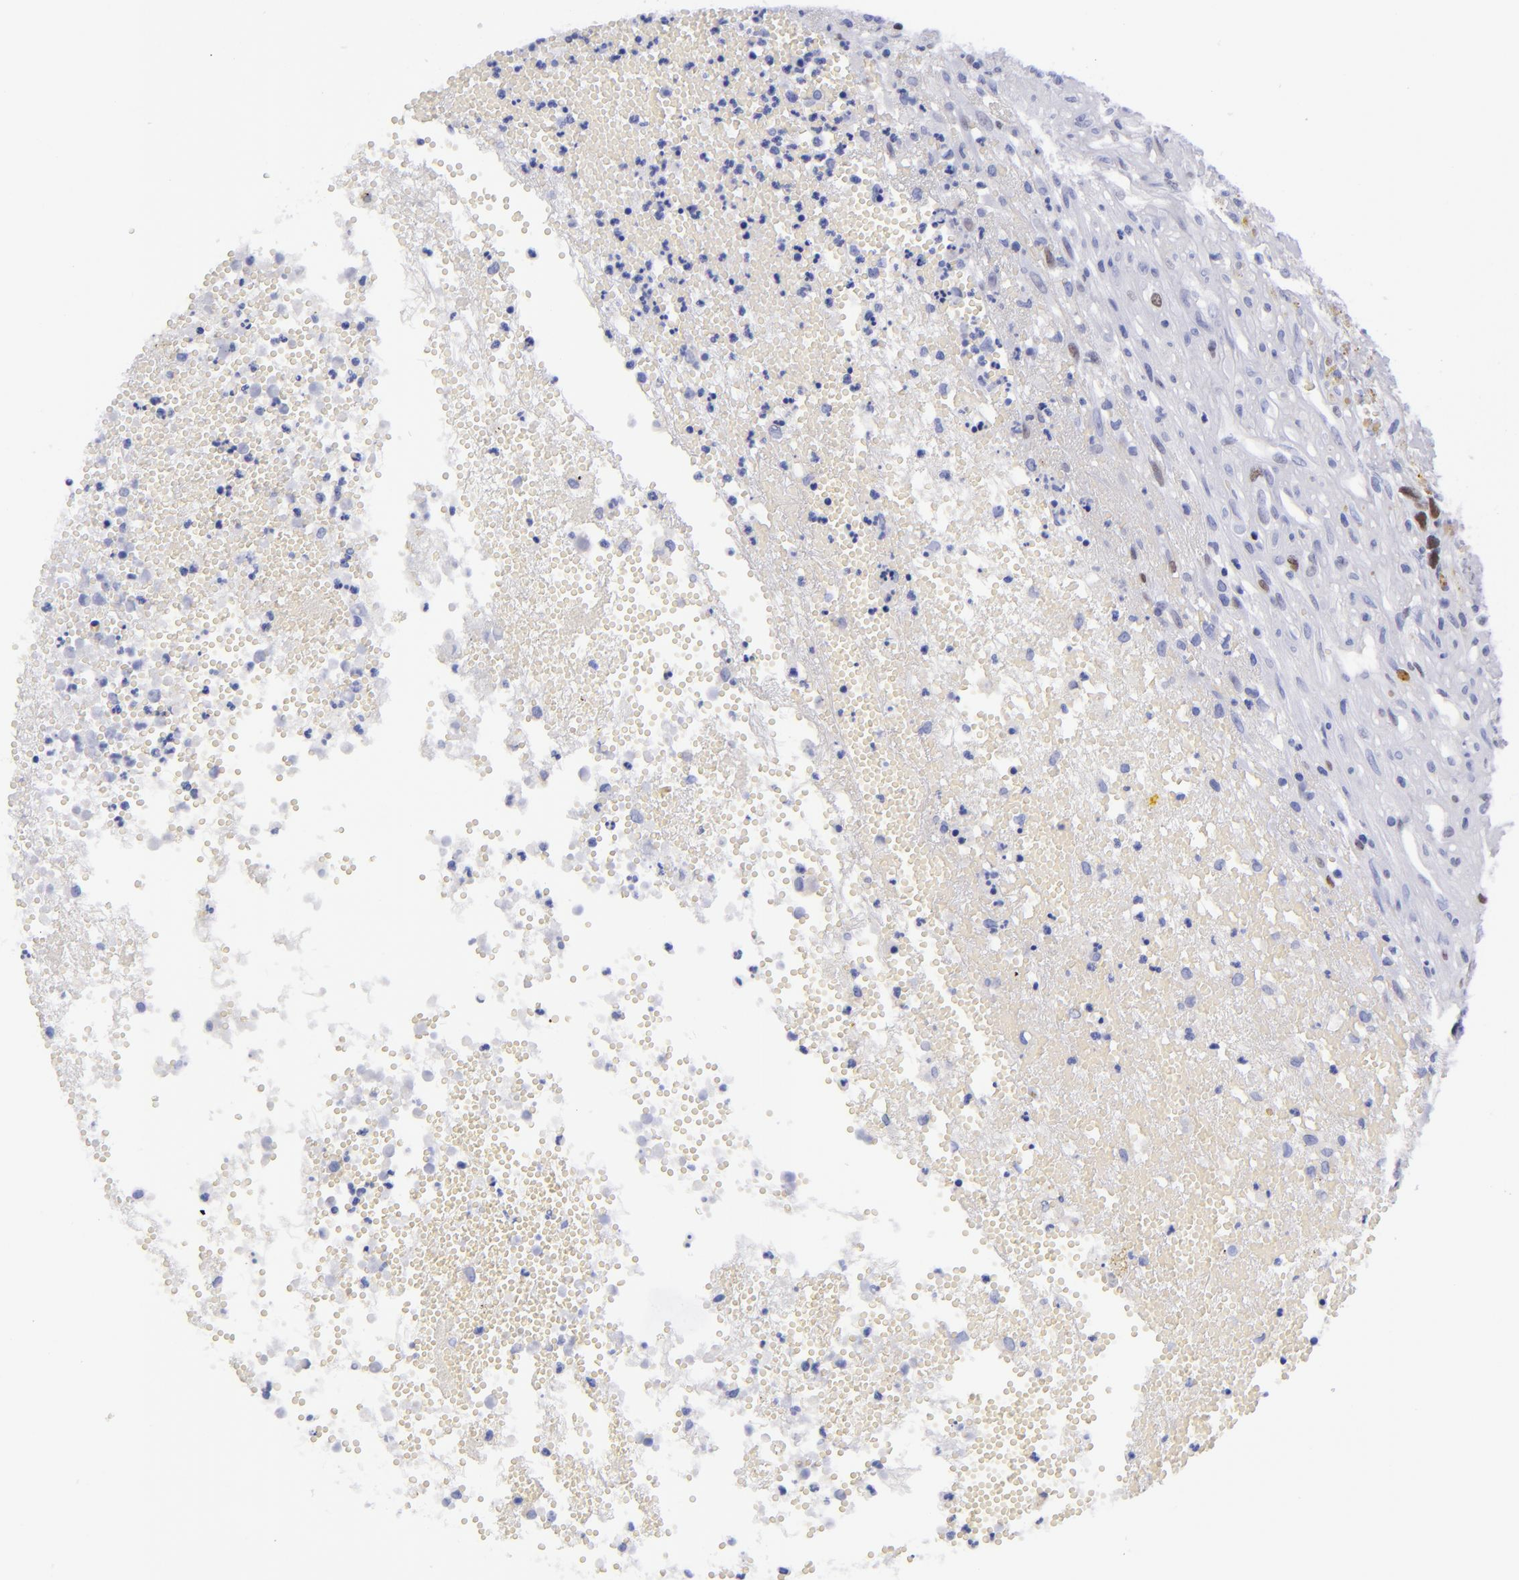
{"staining": {"intensity": "strong", "quantity": "<25%", "location": "nuclear"}, "tissue": "glioma", "cell_type": "Tumor cells", "image_type": "cancer", "snomed": [{"axis": "morphology", "description": "Glioma, malignant, High grade"}, {"axis": "topography", "description": "Brain"}], "caption": "This micrograph displays glioma stained with immunohistochemistry to label a protein in brown. The nuclear of tumor cells show strong positivity for the protein. Nuclei are counter-stained blue.", "gene": "MCM7", "patient": {"sex": "male", "age": 66}}